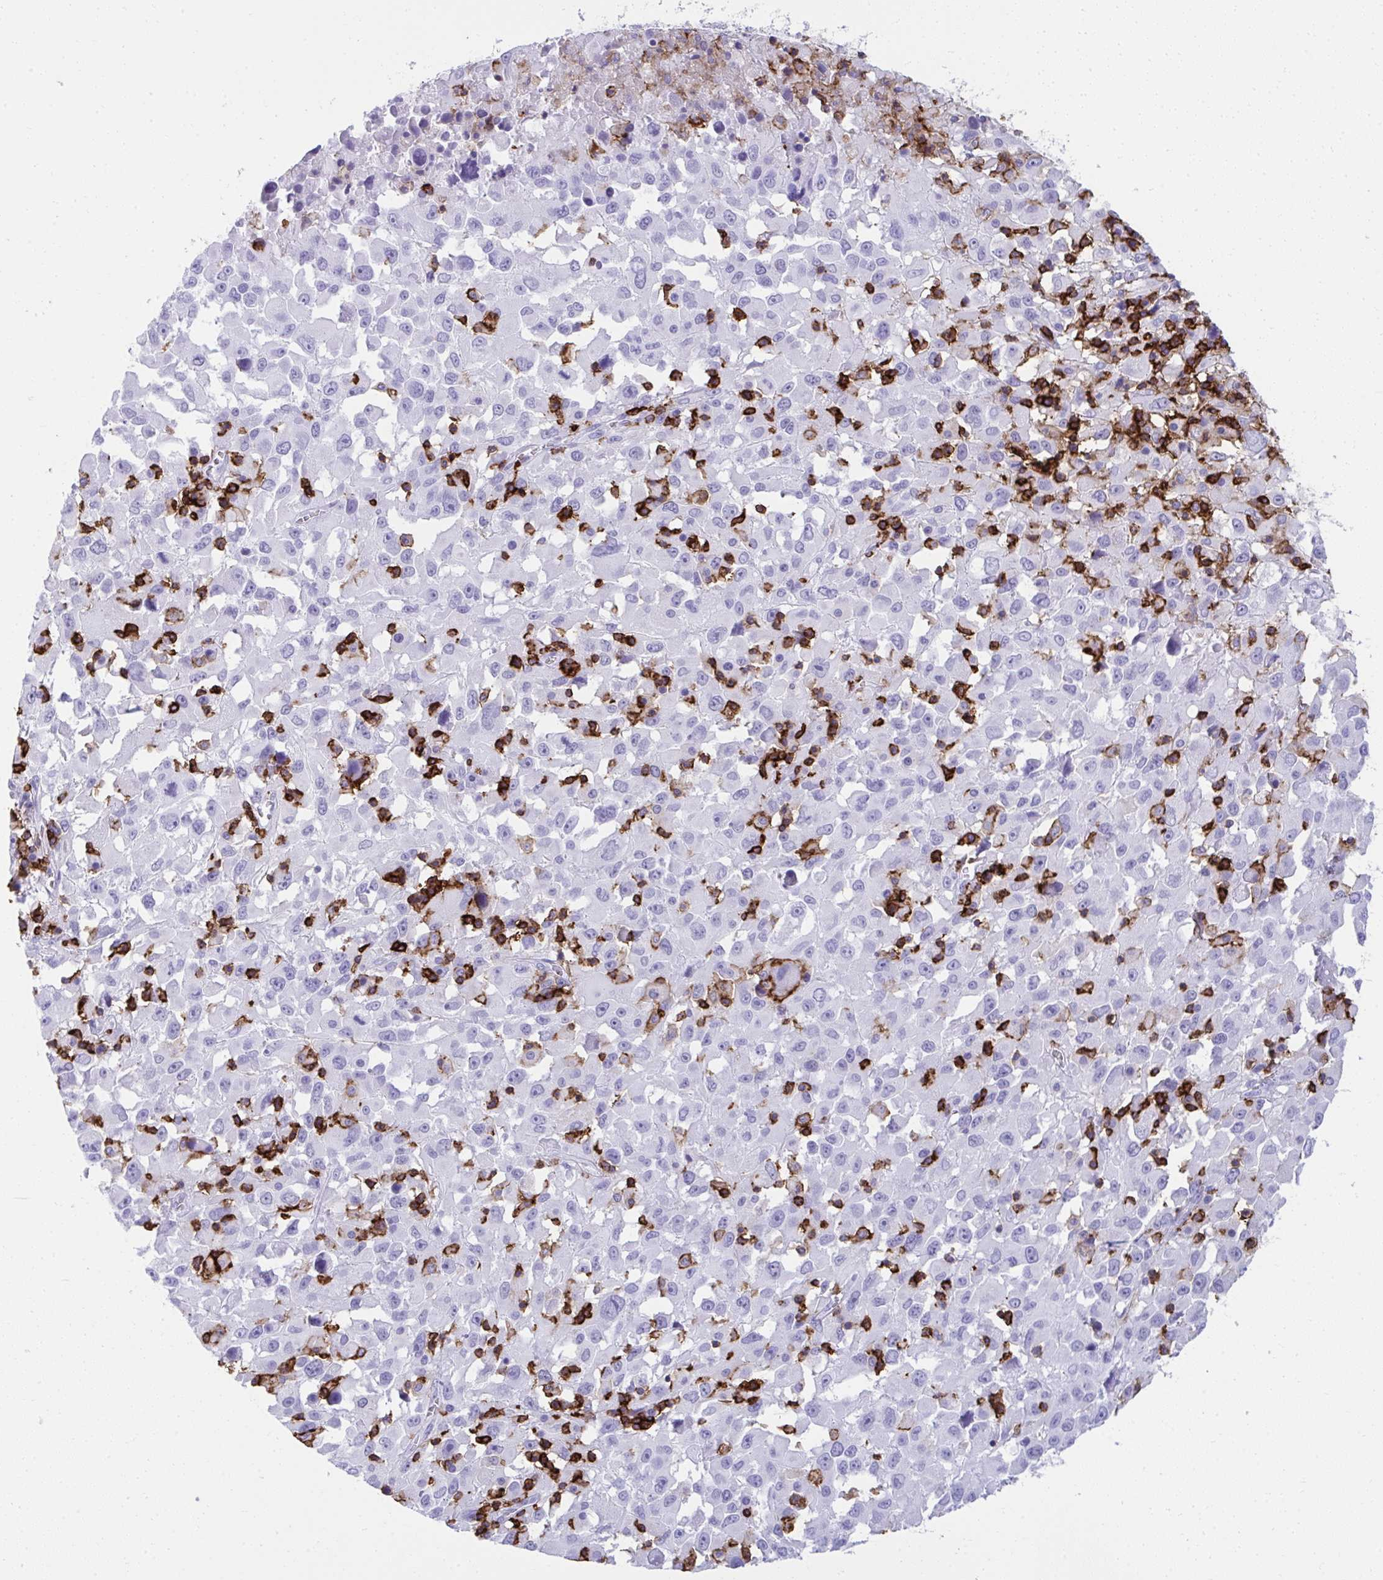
{"staining": {"intensity": "negative", "quantity": "none", "location": "none"}, "tissue": "melanoma", "cell_type": "Tumor cells", "image_type": "cancer", "snomed": [{"axis": "morphology", "description": "Malignant melanoma, Metastatic site"}, {"axis": "topography", "description": "Soft tissue"}], "caption": "Malignant melanoma (metastatic site) was stained to show a protein in brown. There is no significant staining in tumor cells.", "gene": "SPN", "patient": {"sex": "male", "age": 50}}